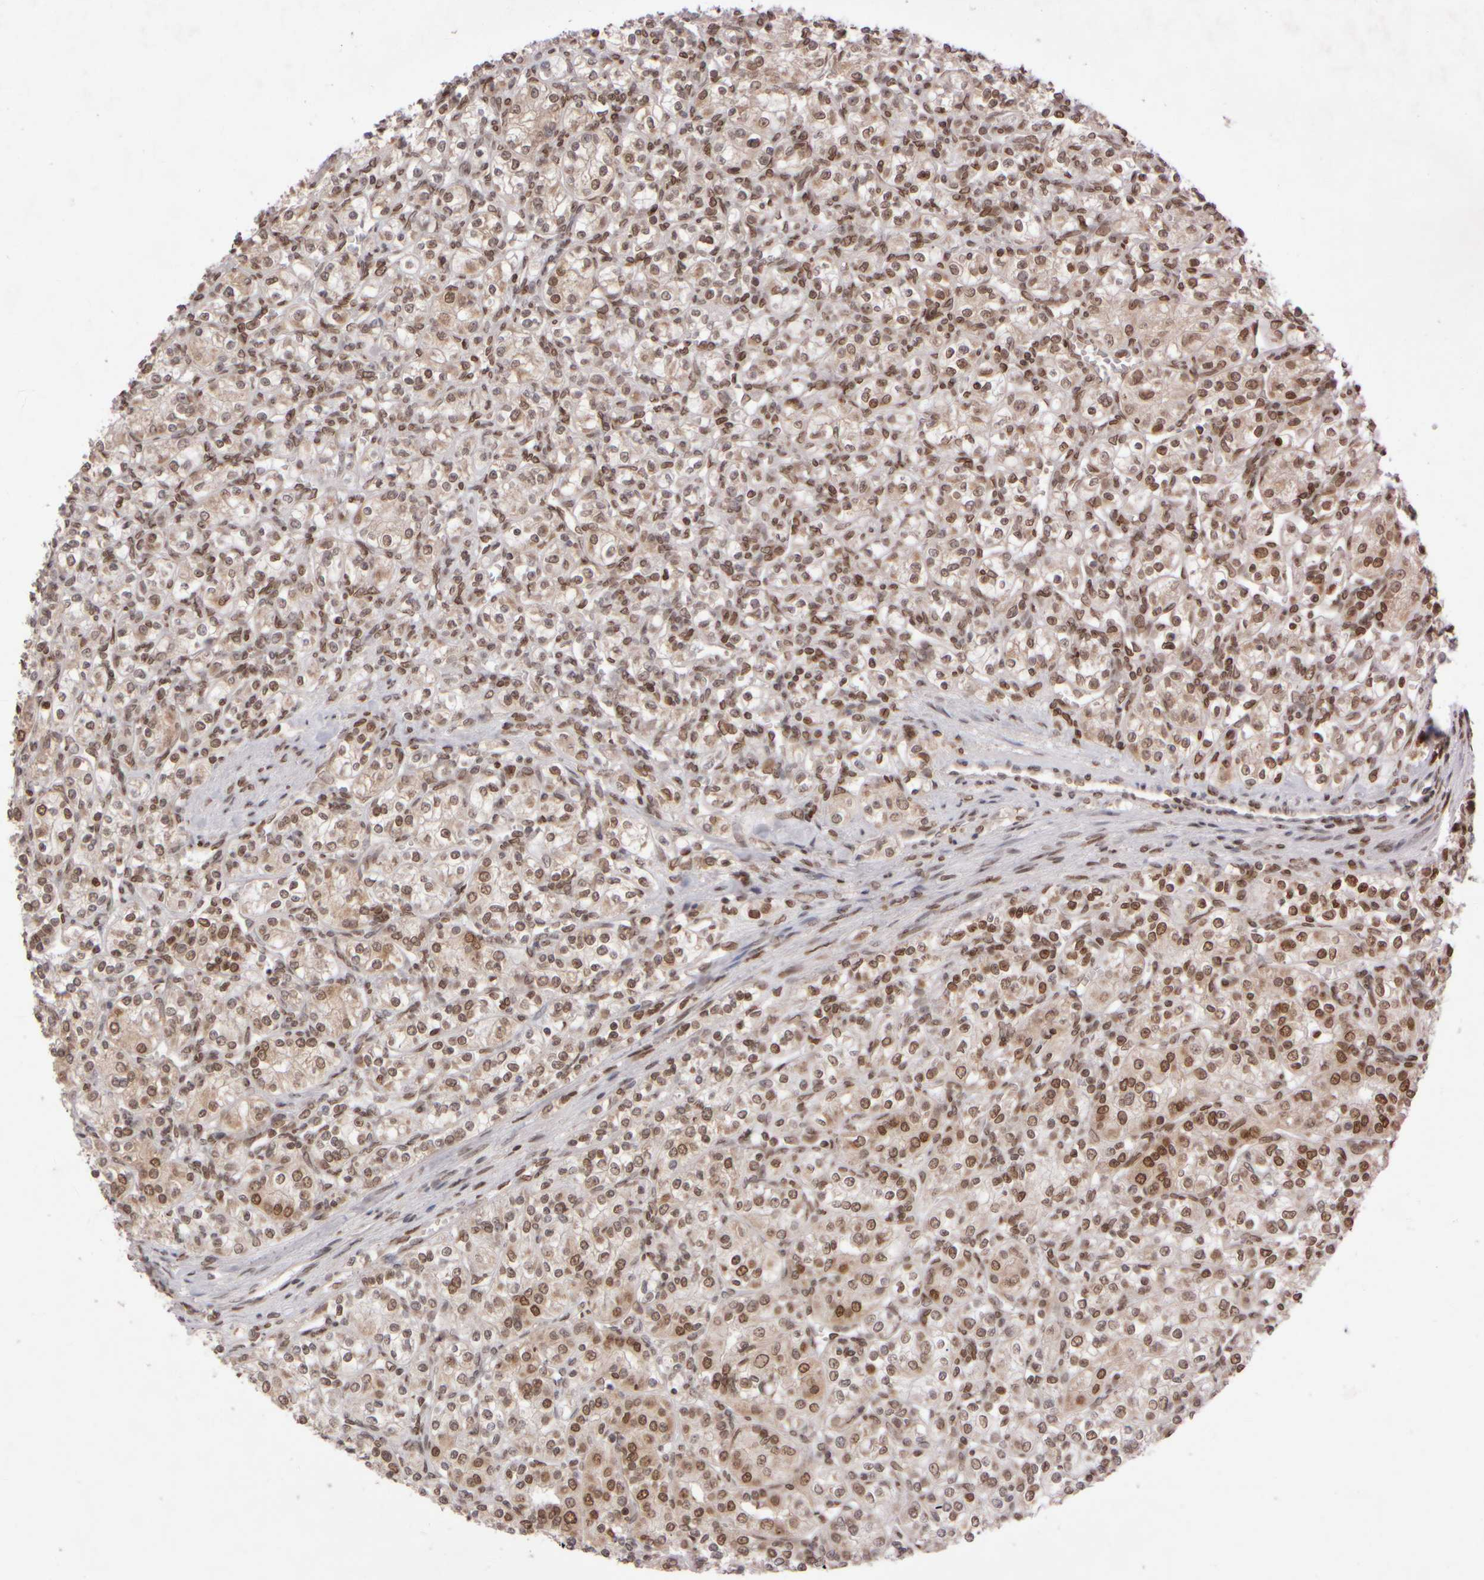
{"staining": {"intensity": "moderate", "quantity": ">75%", "location": "nuclear"}, "tissue": "renal cancer", "cell_type": "Tumor cells", "image_type": "cancer", "snomed": [{"axis": "morphology", "description": "Adenocarcinoma, NOS"}, {"axis": "topography", "description": "Kidney"}], "caption": "Tumor cells reveal moderate nuclear expression in about >75% of cells in renal cancer.", "gene": "ZC3HC1", "patient": {"sex": "male", "age": 77}}